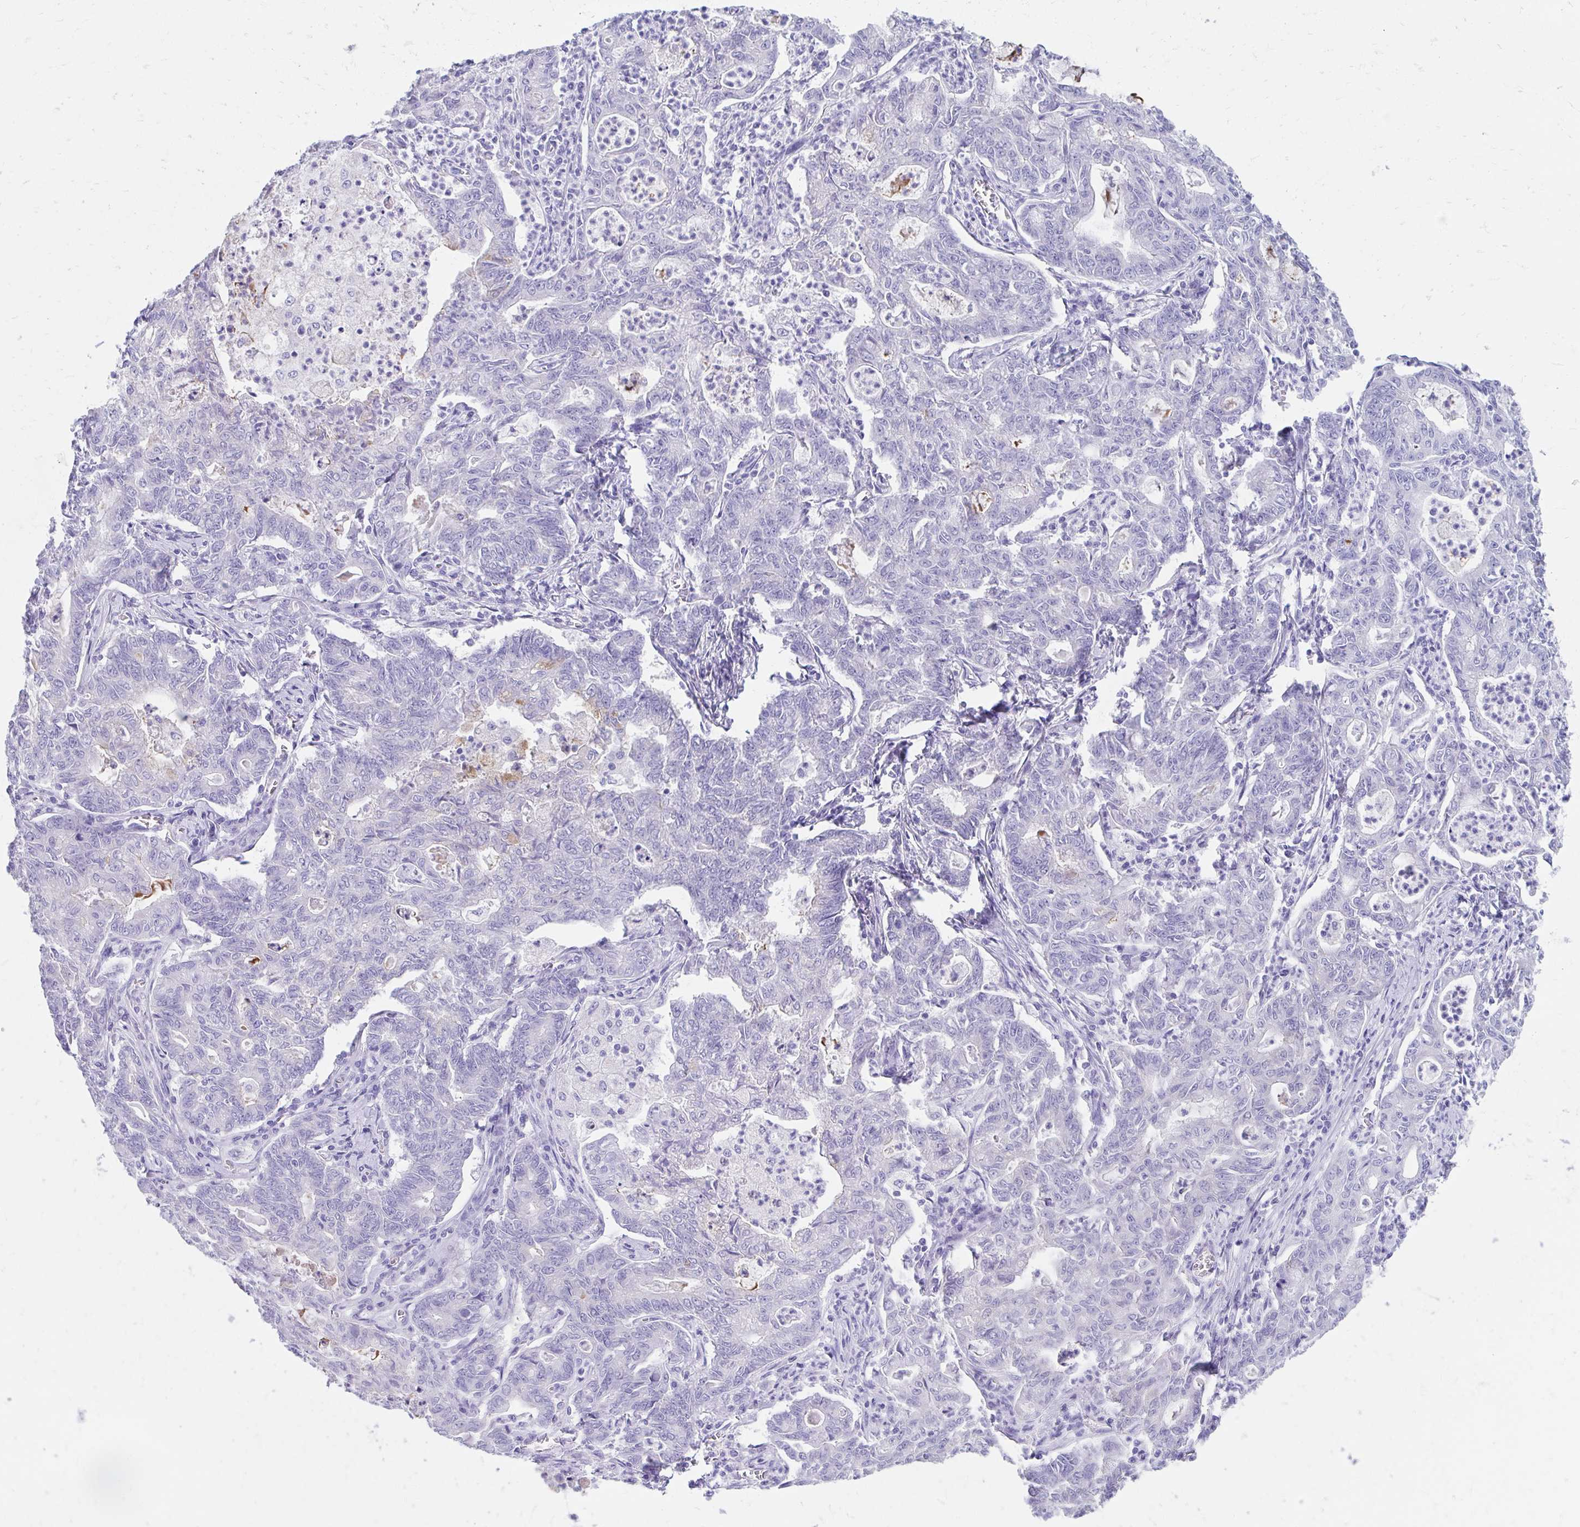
{"staining": {"intensity": "negative", "quantity": "none", "location": "none"}, "tissue": "stomach cancer", "cell_type": "Tumor cells", "image_type": "cancer", "snomed": [{"axis": "morphology", "description": "Adenocarcinoma, NOS"}, {"axis": "topography", "description": "Stomach, upper"}], "caption": "A high-resolution micrograph shows IHC staining of stomach cancer (adenocarcinoma), which exhibits no significant expression in tumor cells. (IHC, brightfield microscopy, high magnification).", "gene": "HGD", "patient": {"sex": "female", "age": 79}}